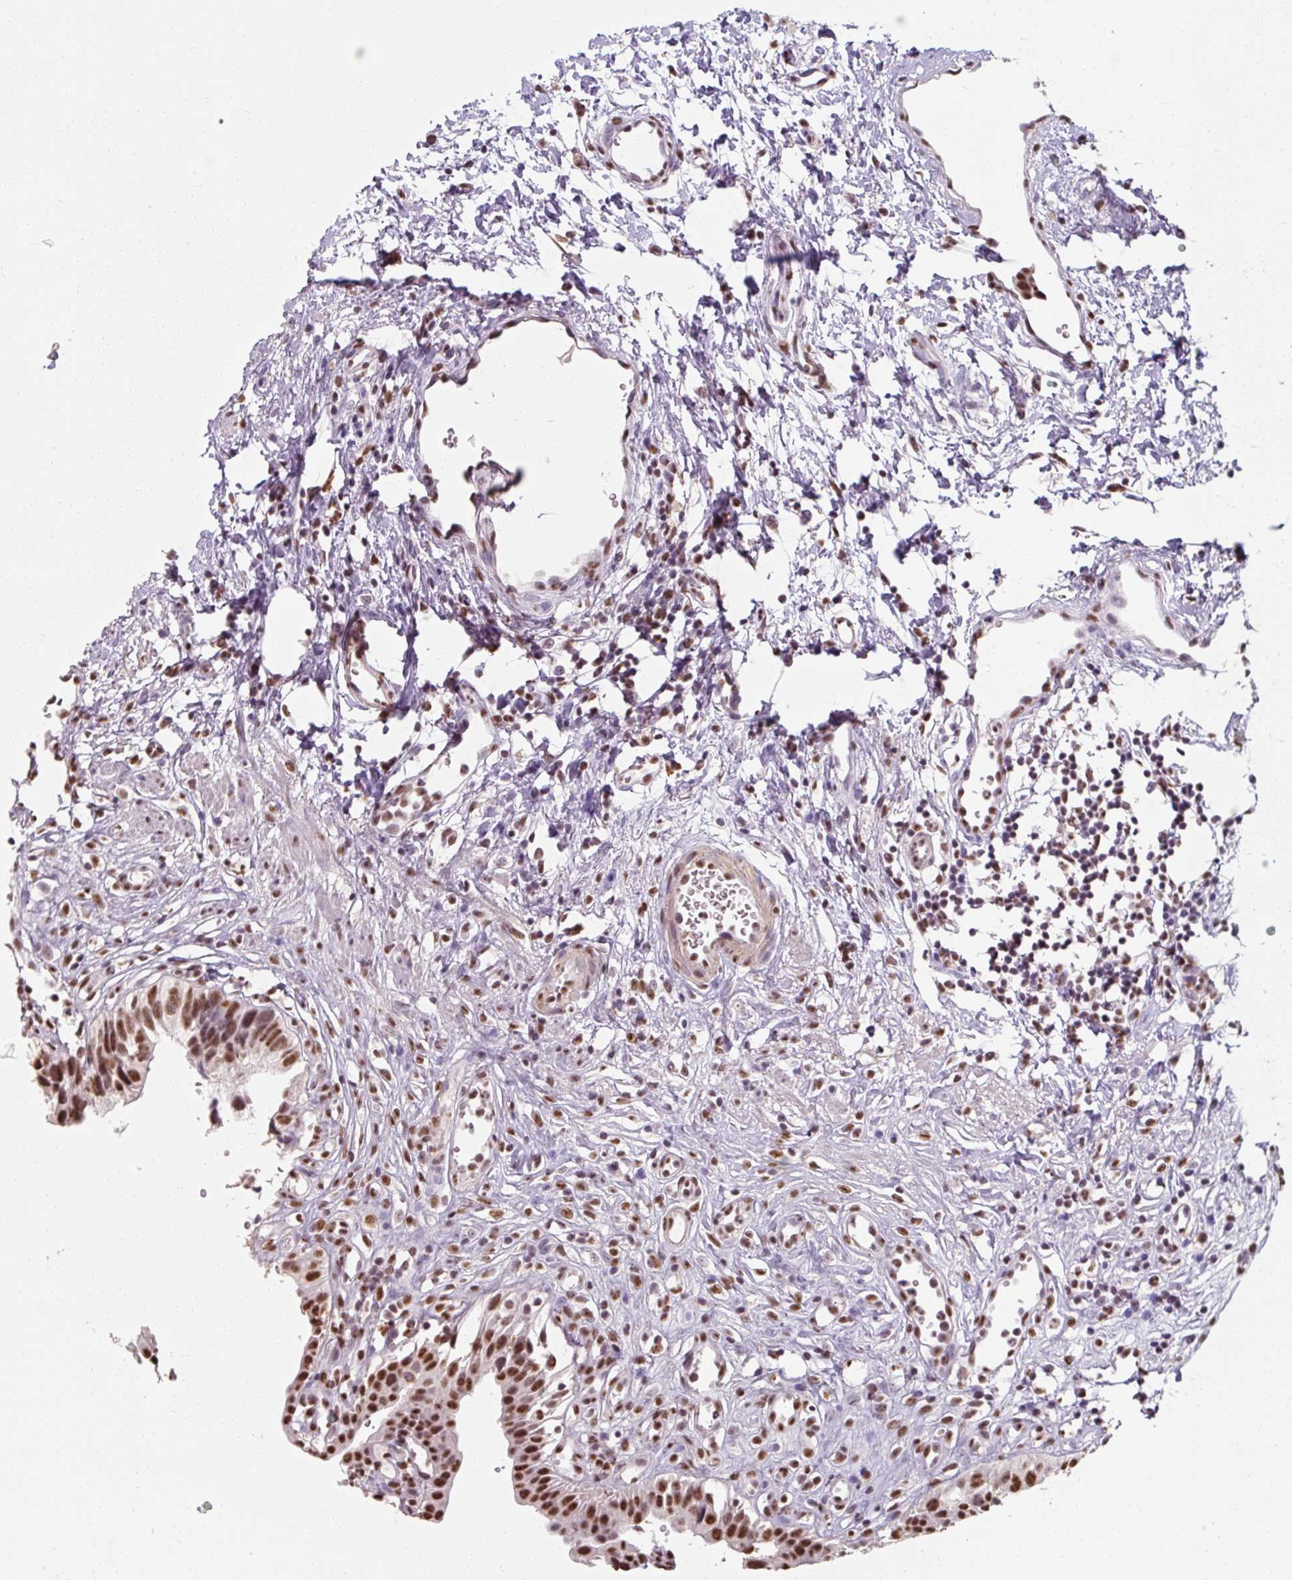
{"staining": {"intensity": "strong", "quantity": ">75%", "location": "nuclear"}, "tissue": "urinary bladder", "cell_type": "Urothelial cells", "image_type": "normal", "snomed": [{"axis": "morphology", "description": "Normal tissue, NOS"}, {"axis": "topography", "description": "Urinary bladder"}], "caption": "Urinary bladder stained with immunohistochemistry (IHC) reveals strong nuclear positivity in approximately >75% of urothelial cells. The protein is stained brown, and the nuclei are stained in blue (DAB (3,3'-diaminobenzidine) IHC with brightfield microscopy, high magnification).", "gene": "ENSG00000291316", "patient": {"sex": "male", "age": 51}}